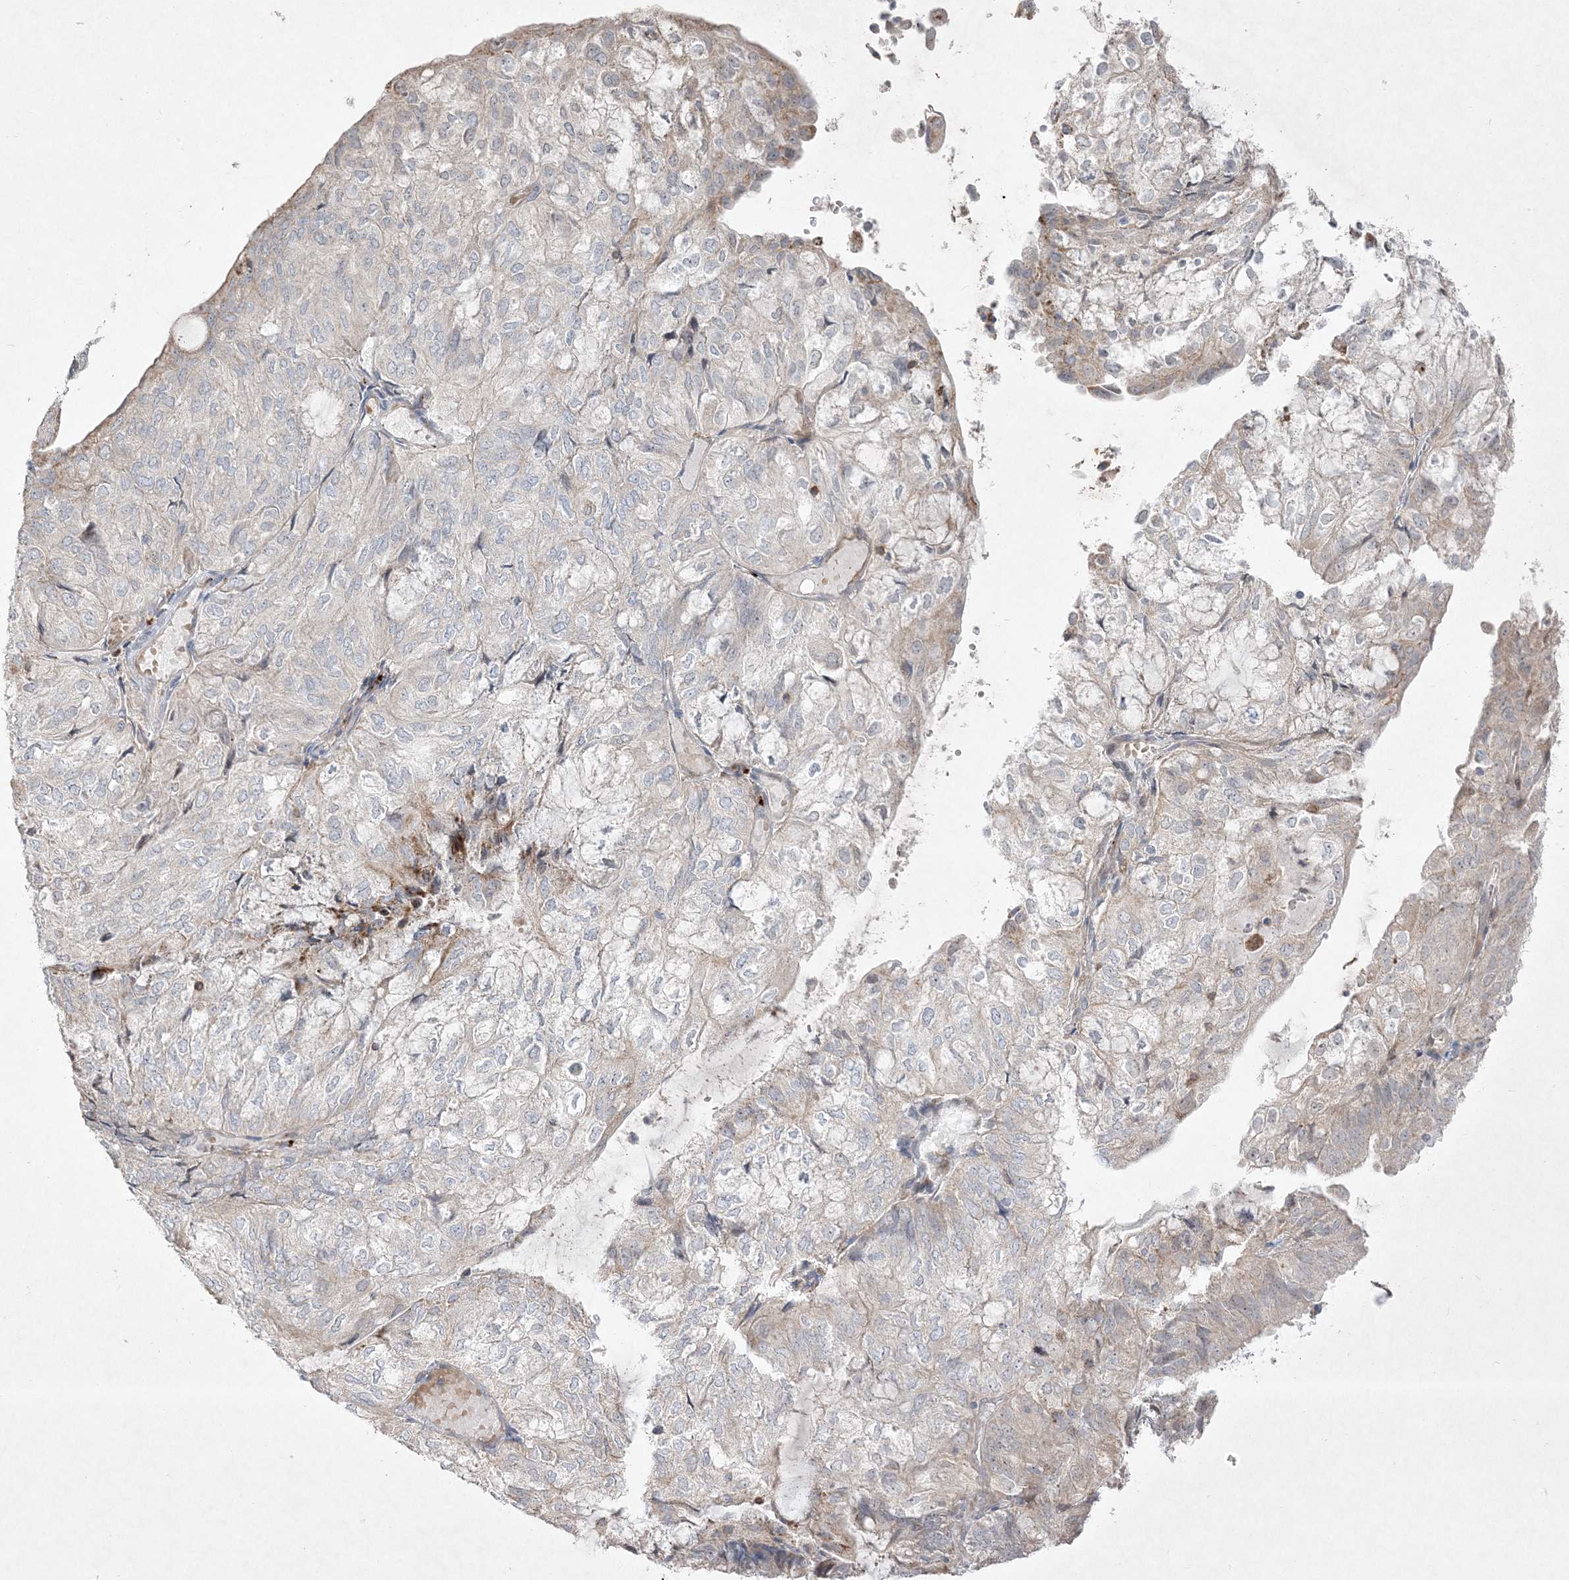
{"staining": {"intensity": "weak", "quantity": "<25%", "location": "cytoplasmic/membranous"}, "tissue": "endometrial cancer", "cell_type": "Tumor cells", "image_type": "cancer", "snomed": [{"axis": "morphology", "description": "Adenocarcinoma, NOS"}, {"axis": "topography", "description": "Endometrium"}], "caption": "Tumor cells are negative for brown protein staining in endometrial adenocarcinoma.", "gene": "CLNK", "patient": {"sex": "female", "age": 81}}